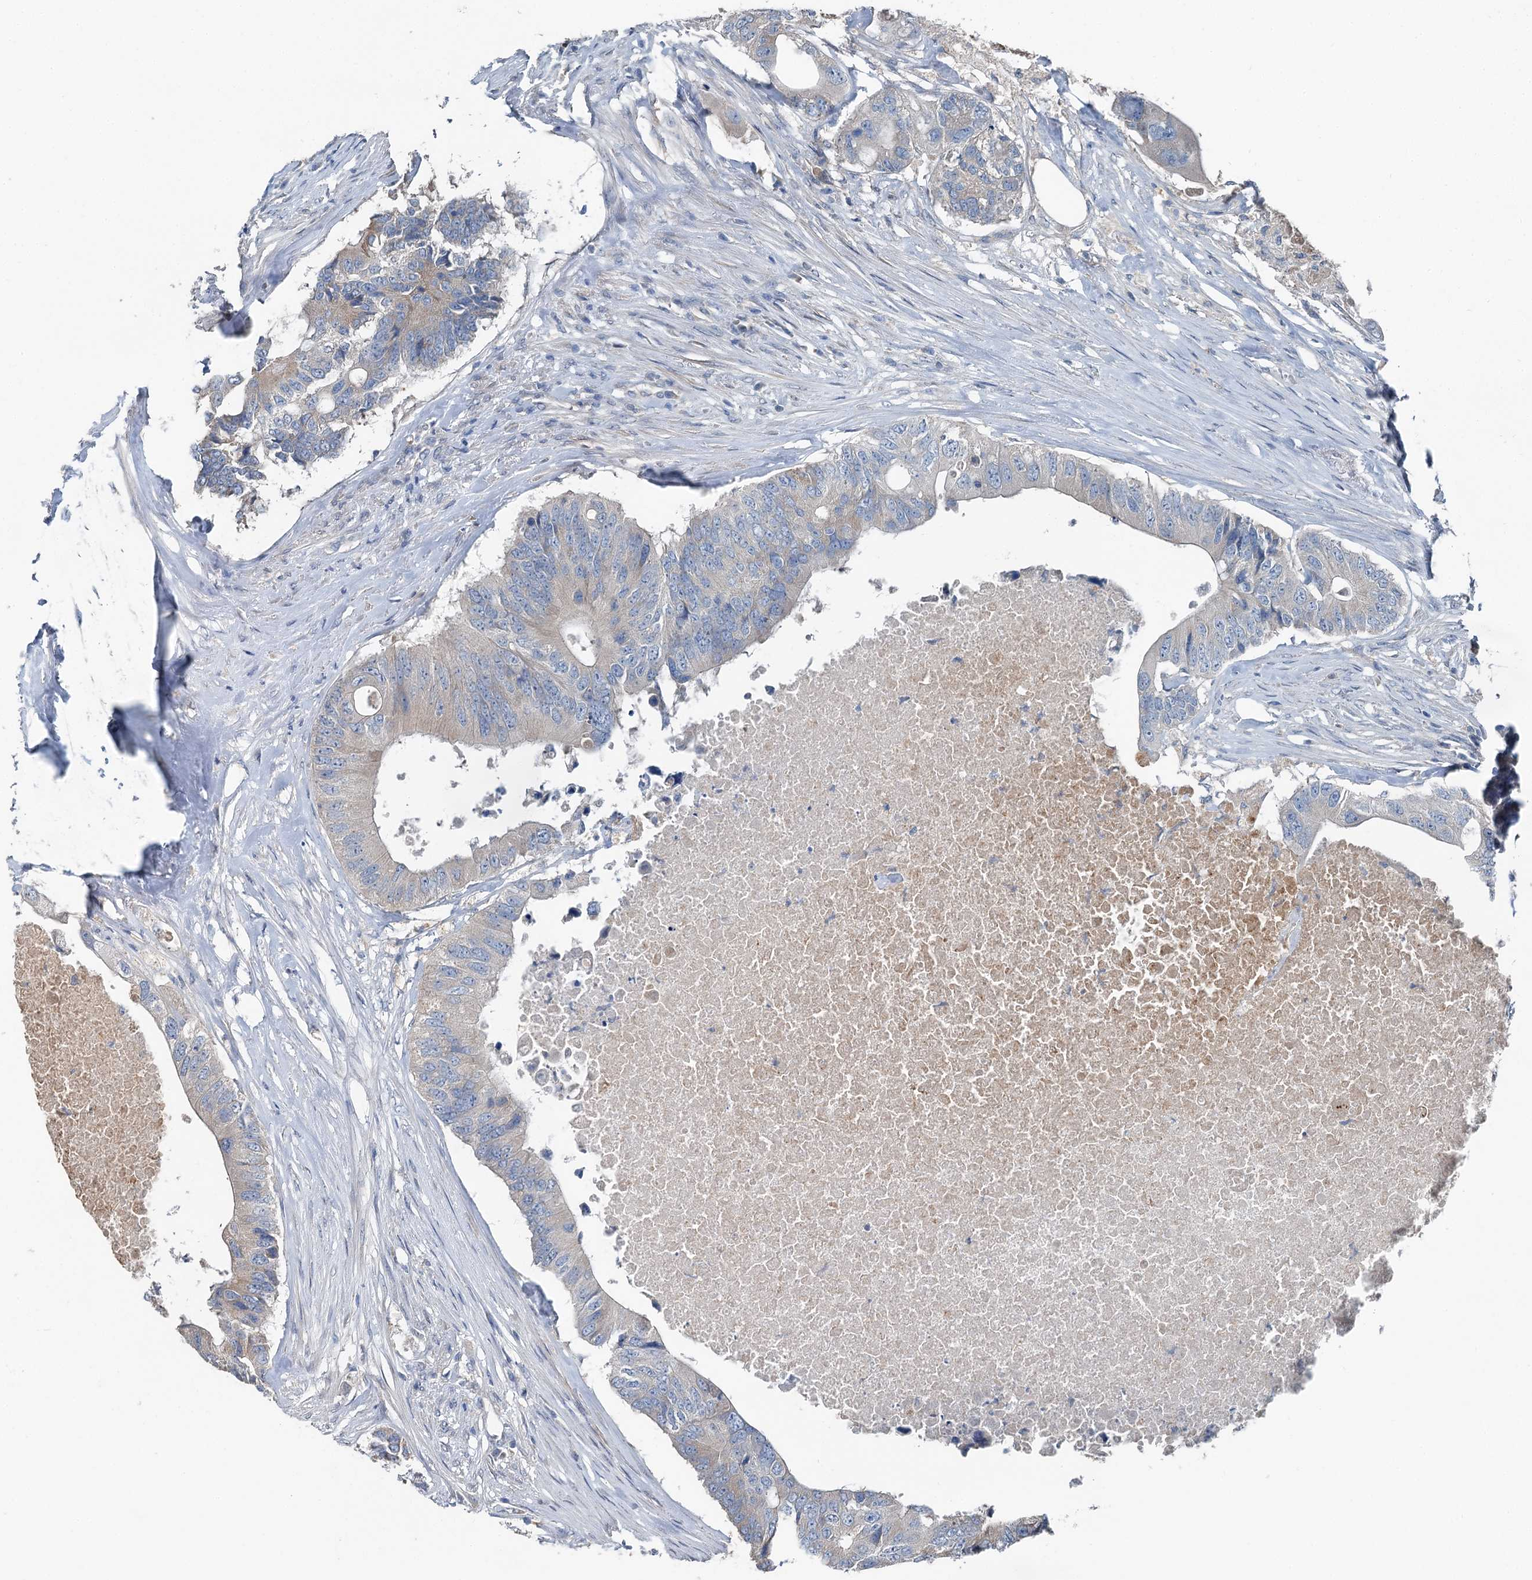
{"staining": {"intensity": "weak", "quantity": "25%-75%", "location": "cytoplasmic/membranous"}, "tissue": "colorectal cancer", "cell_type": "Tumor cells", "image_type": "cancer", "snomed": [{"axis": "morphology", "description": "Adenocarcinoma, NOS"}, {"axis": "topography", "description": "Colon"}], "caption": "Colorectal cancer stained with immunohistochemistry (IHC) reveals weak cytoplasmic/membranous expression in about 25%-75% of tumor cells.", "gene": "C6orf120", "patient": {"sex": "male", "age": 71}}